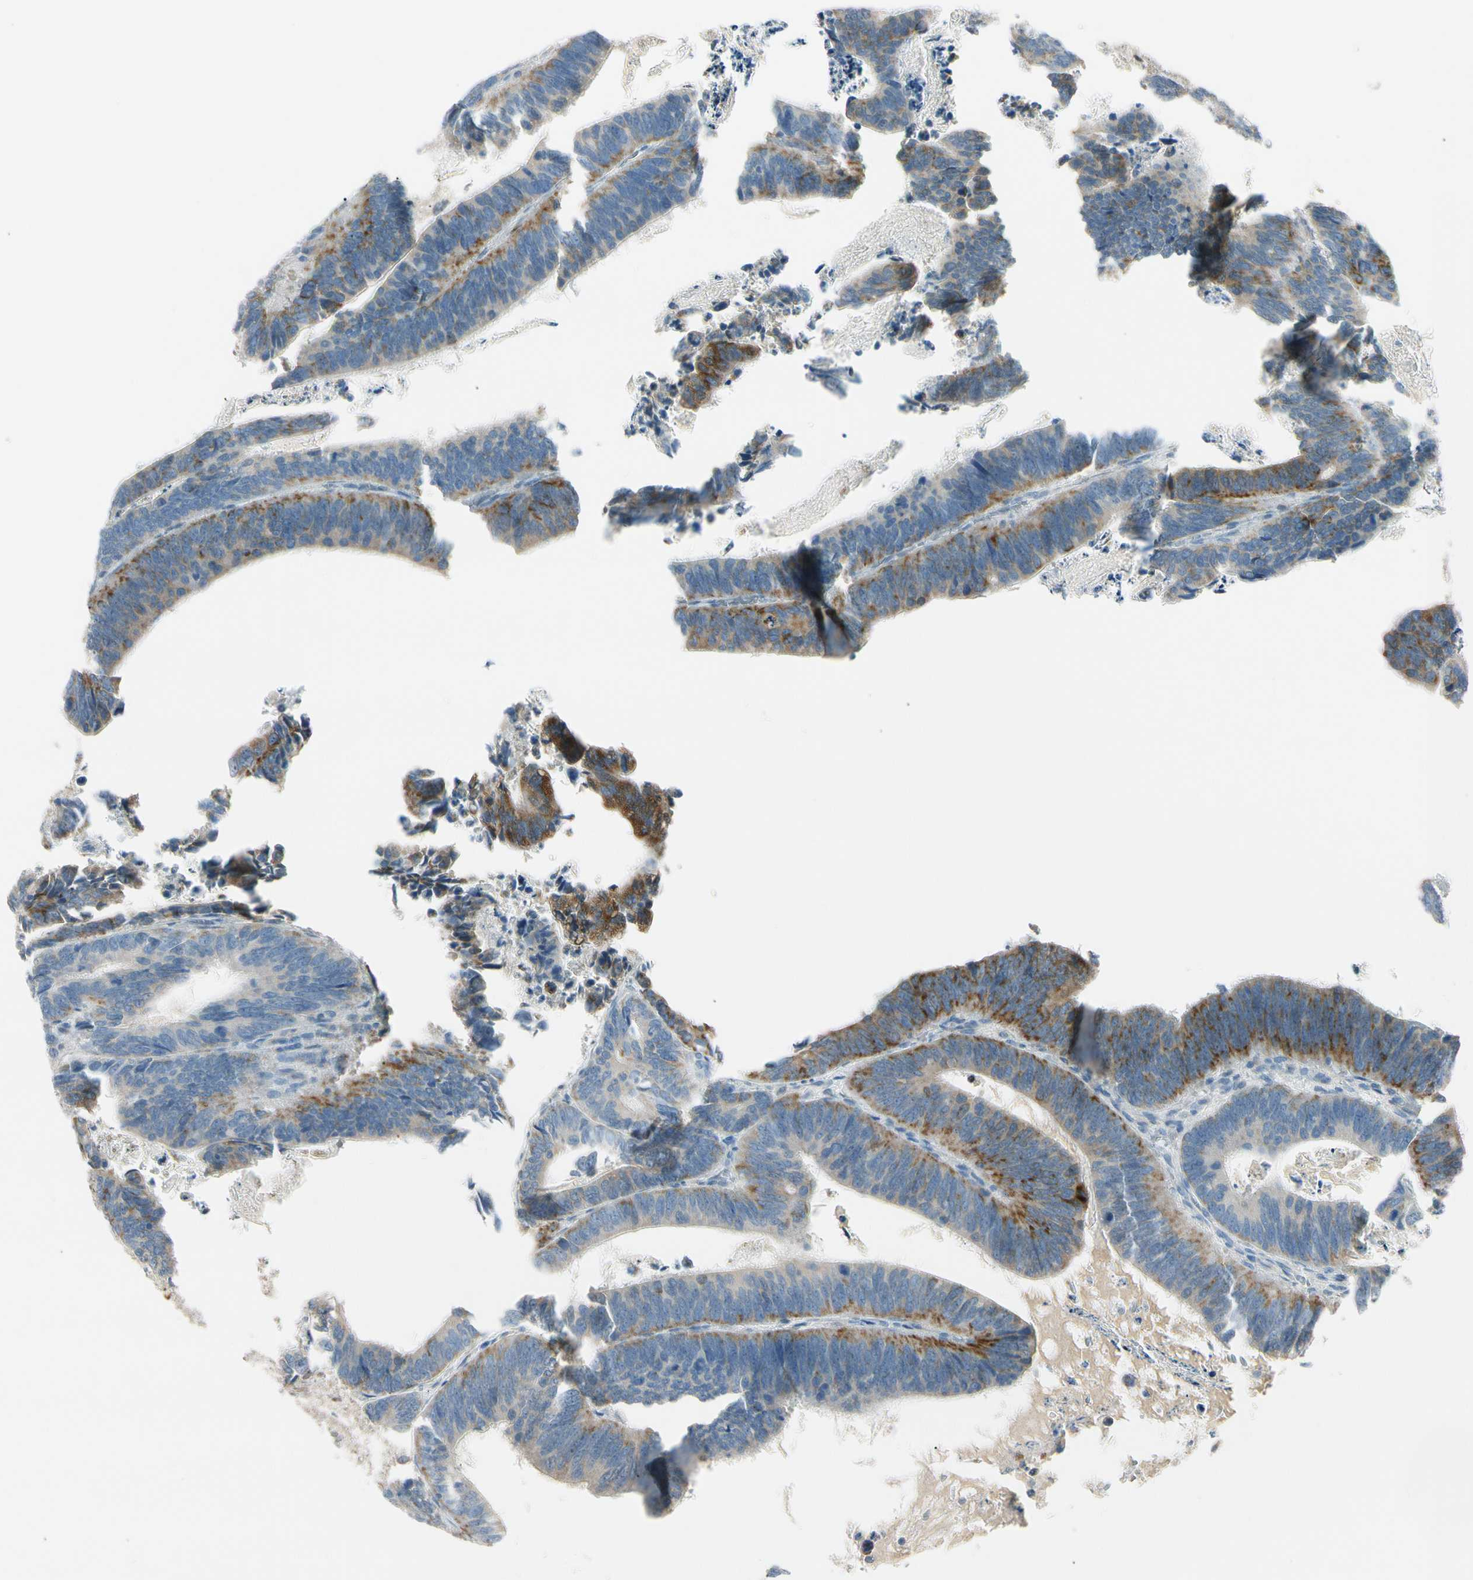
{"staining": {"intensity": "strong", "quantity": "25%-75%", "location": "cytoplasmic/membranous"}, "tissue": "colorectal cancer", "cell_type": "Tumor cells", "image_type": "cancer", "snomed": [{"axis": "morphology", "description": "Adenocarcinoma, NOS"}, {"axis": "topography", "description": "Colon"}], "caption": "Colorectal cancer was stained to show a protein in brown. There is high levels of strong cytoplasmic/membranous staining in approximately 25%-75% of tumor cells.", "gene": "LPCAT2", "patient": {"sex": "male", "age": 72}}